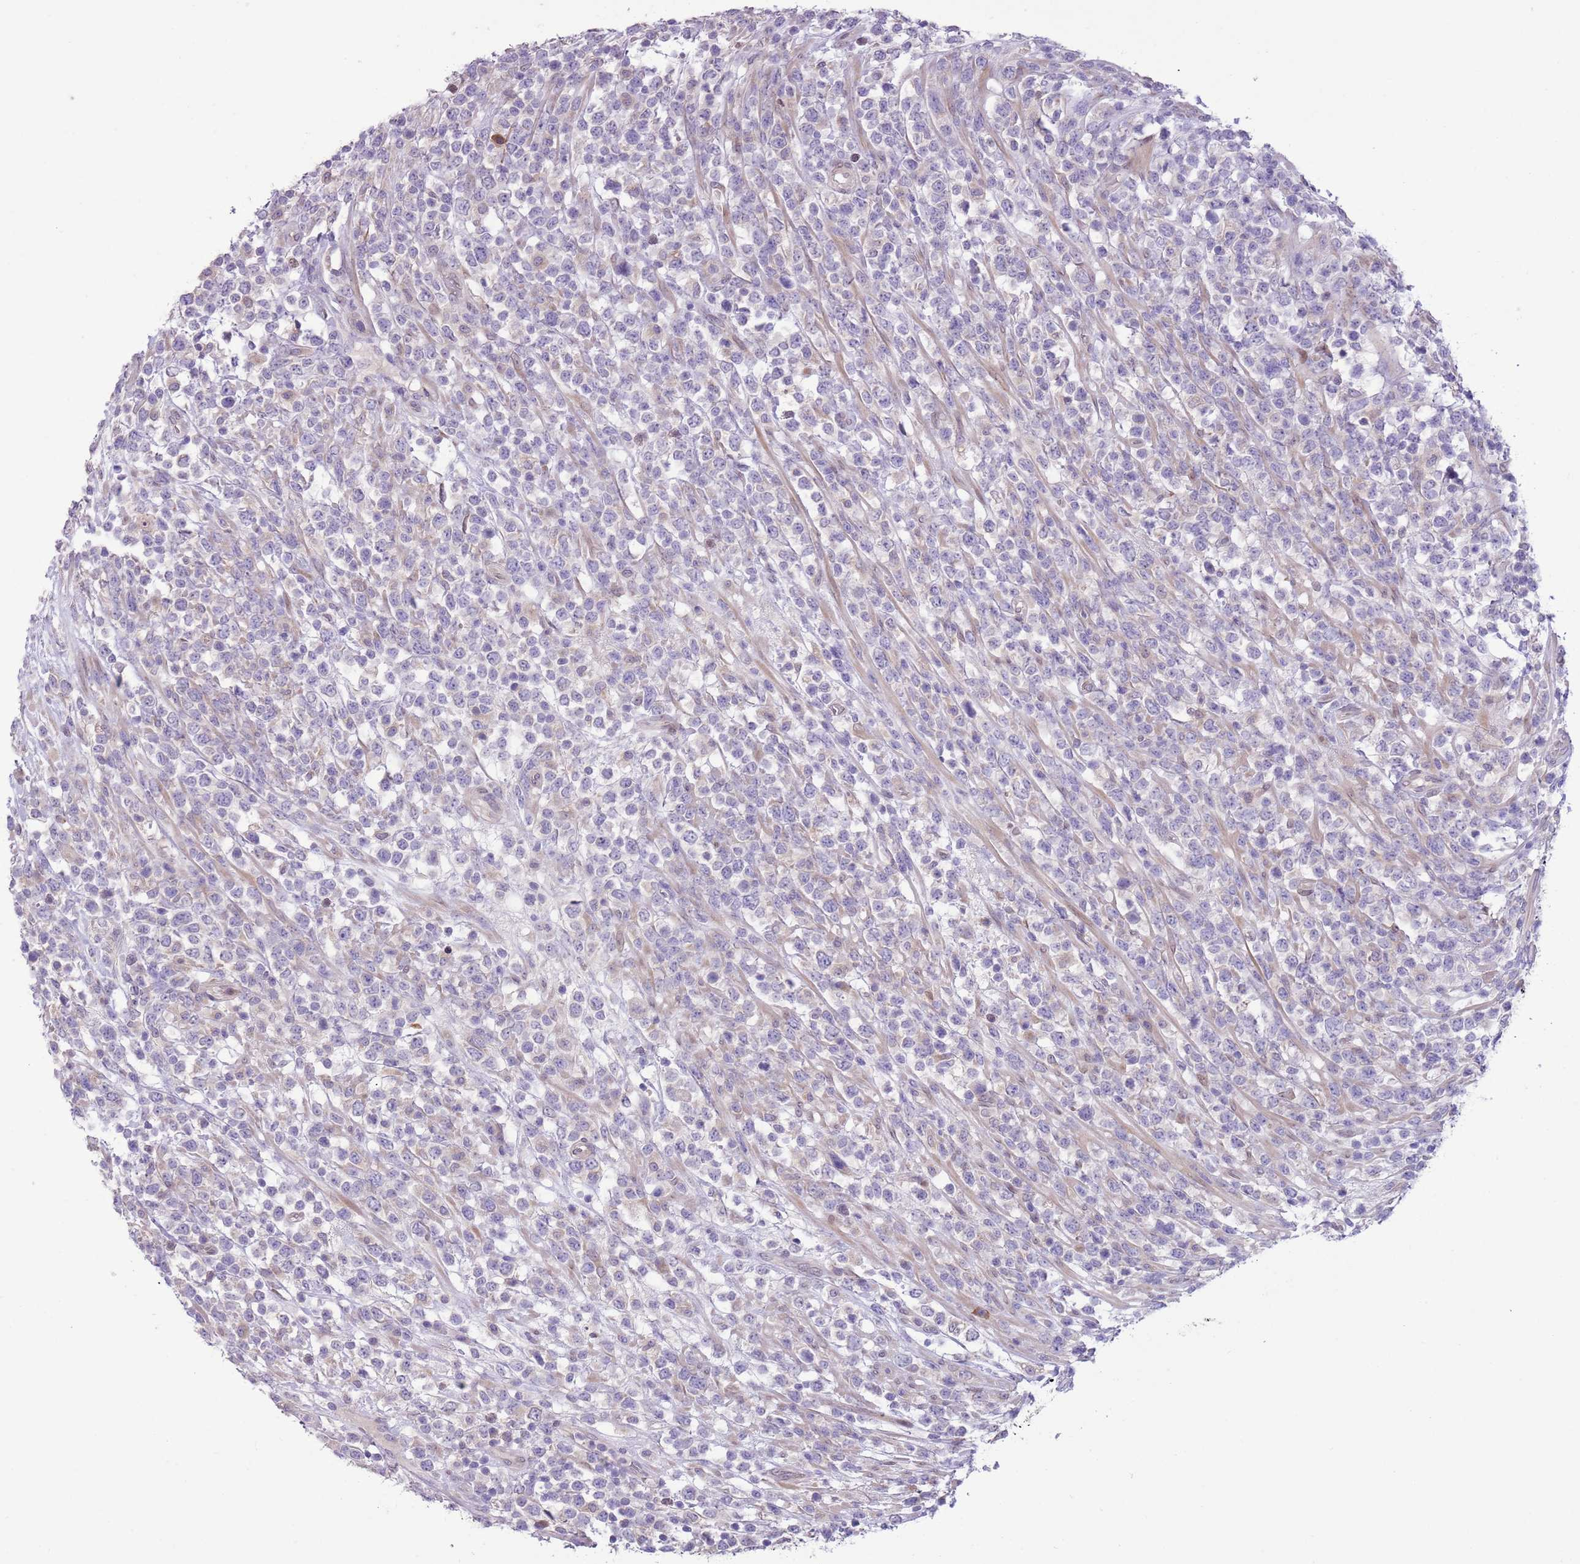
{"staining": {"intensity": "negative", "quantity": "none", "location": "none"}, "tissue": "lymphoma", "cell_type": "Tumor cells", "image_type": "cancer", "snomed": [{"axis": "morphology", "description": "Malignant lymphoma, non-Hodgkin's type, High grade"}, {"axis": "topography", "description": "Colon"}], "caption": "The image displays no staining of tumor cells in lymphoma.", "gene": "CCND2", "patient": {"sex": "female", "age": 53}}